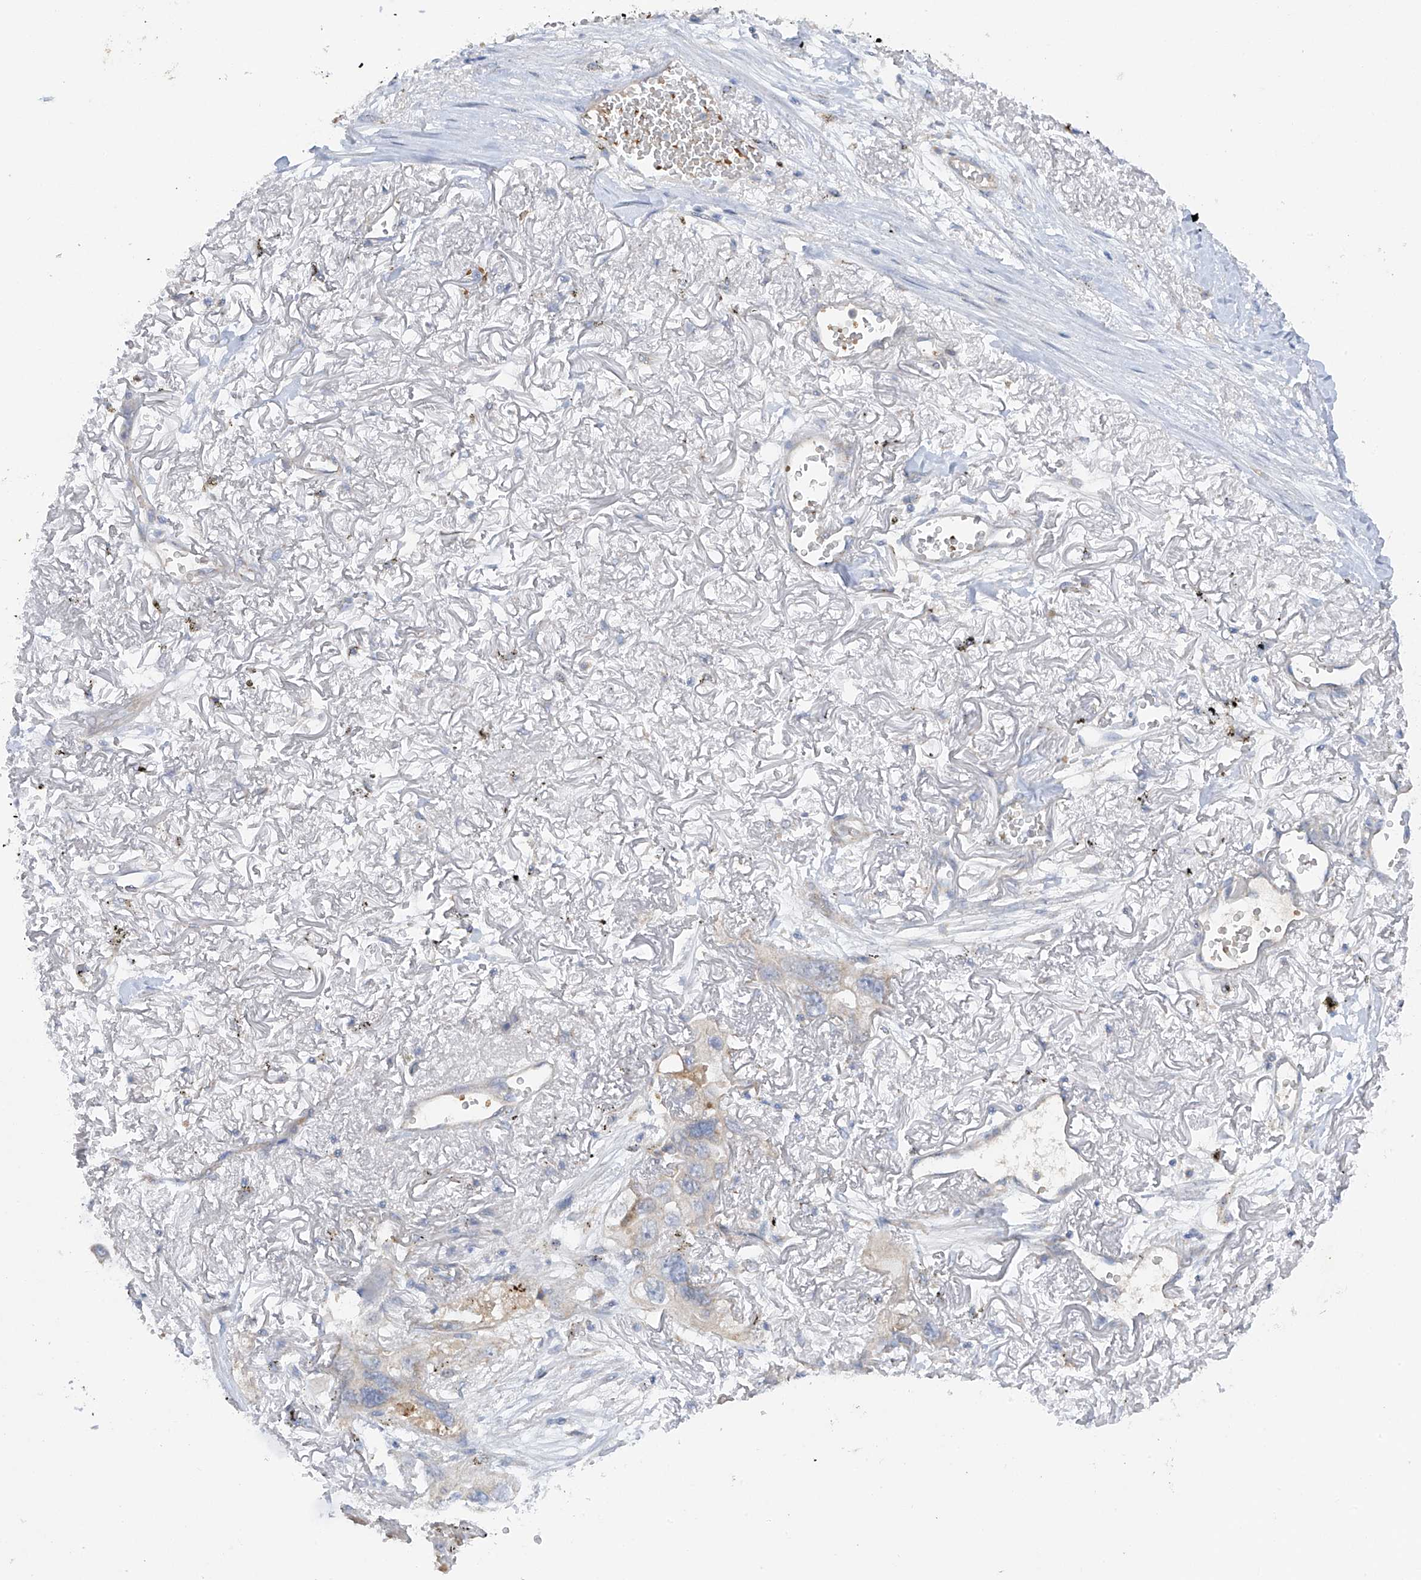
{"staining": {"intensity": "negative", "quantity": "none", "location": "none"}, "tissue": "lung cancer", "cell_type": "Tumor cells", "image_type": "cancer", "snomed": [{"axis": "morphology", "description": "Squamous cell carcinoma, NOS"}, {"axis": "topography", "description": "Lung"}], "caption": "Tumor cells are negative for brown protein staining in lung squamous cell carcinoma.", "gene": "METTL18", "patient": {"sex": "female", "age": 73}}